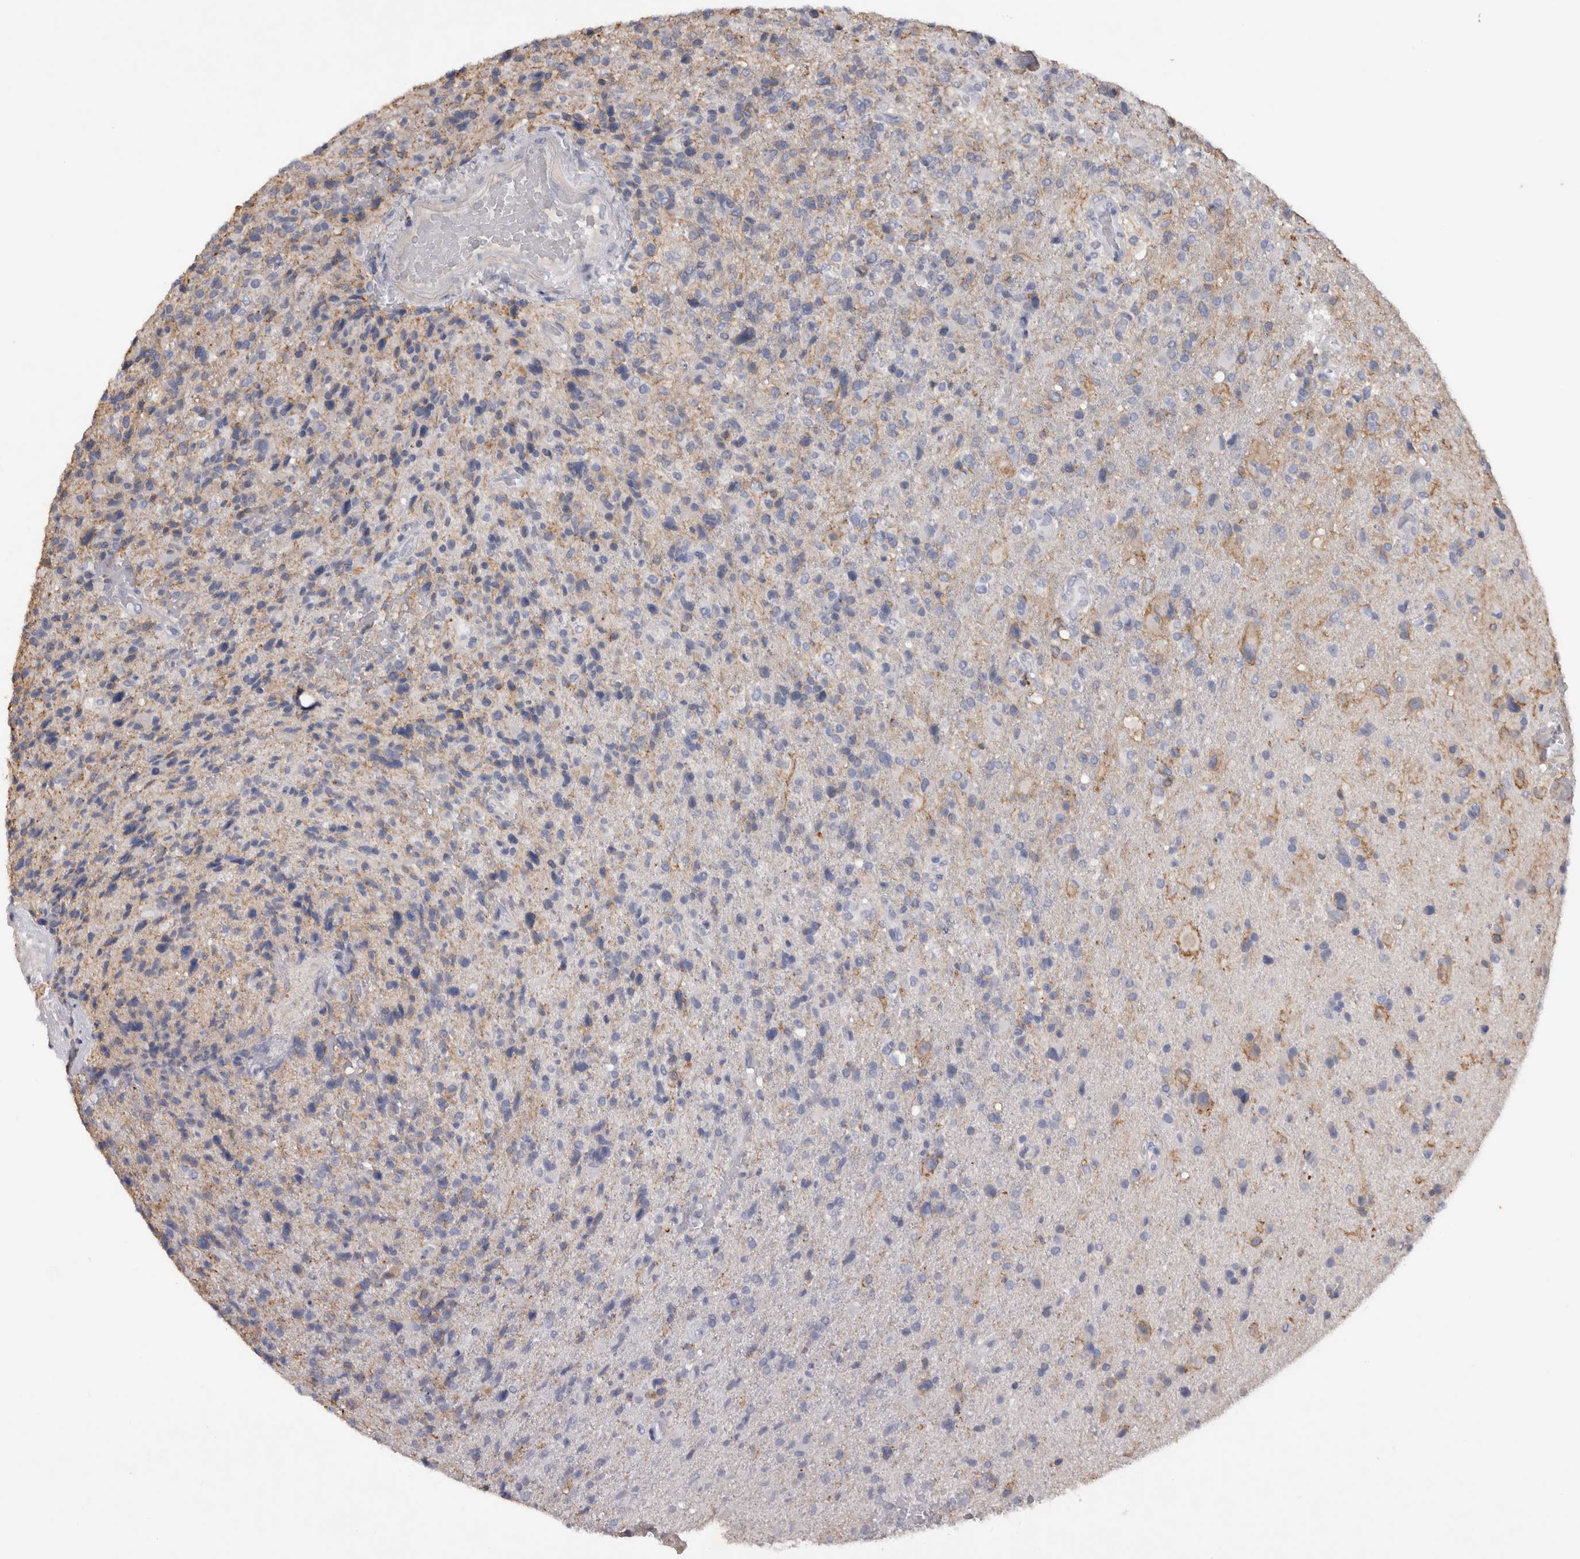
{"staining": {"intensity": "weak", "quantity": "<25%", "location": "cytoplasmic/membranous"}, "tissue": "glioma", "cell_type": "Tumor cells", "image_type": "cancer", "snomed": [{"axis": "morphology", "description": "Glioma, malignant, High grade"}, {"axis": "topography", "description": "Brain"}], "caption": "An image of human high-grade glioma (malignant) is negative for staining in tumor cells.", "gene": "ADAM2", "patient": {"sex": "male", "age": 72}}